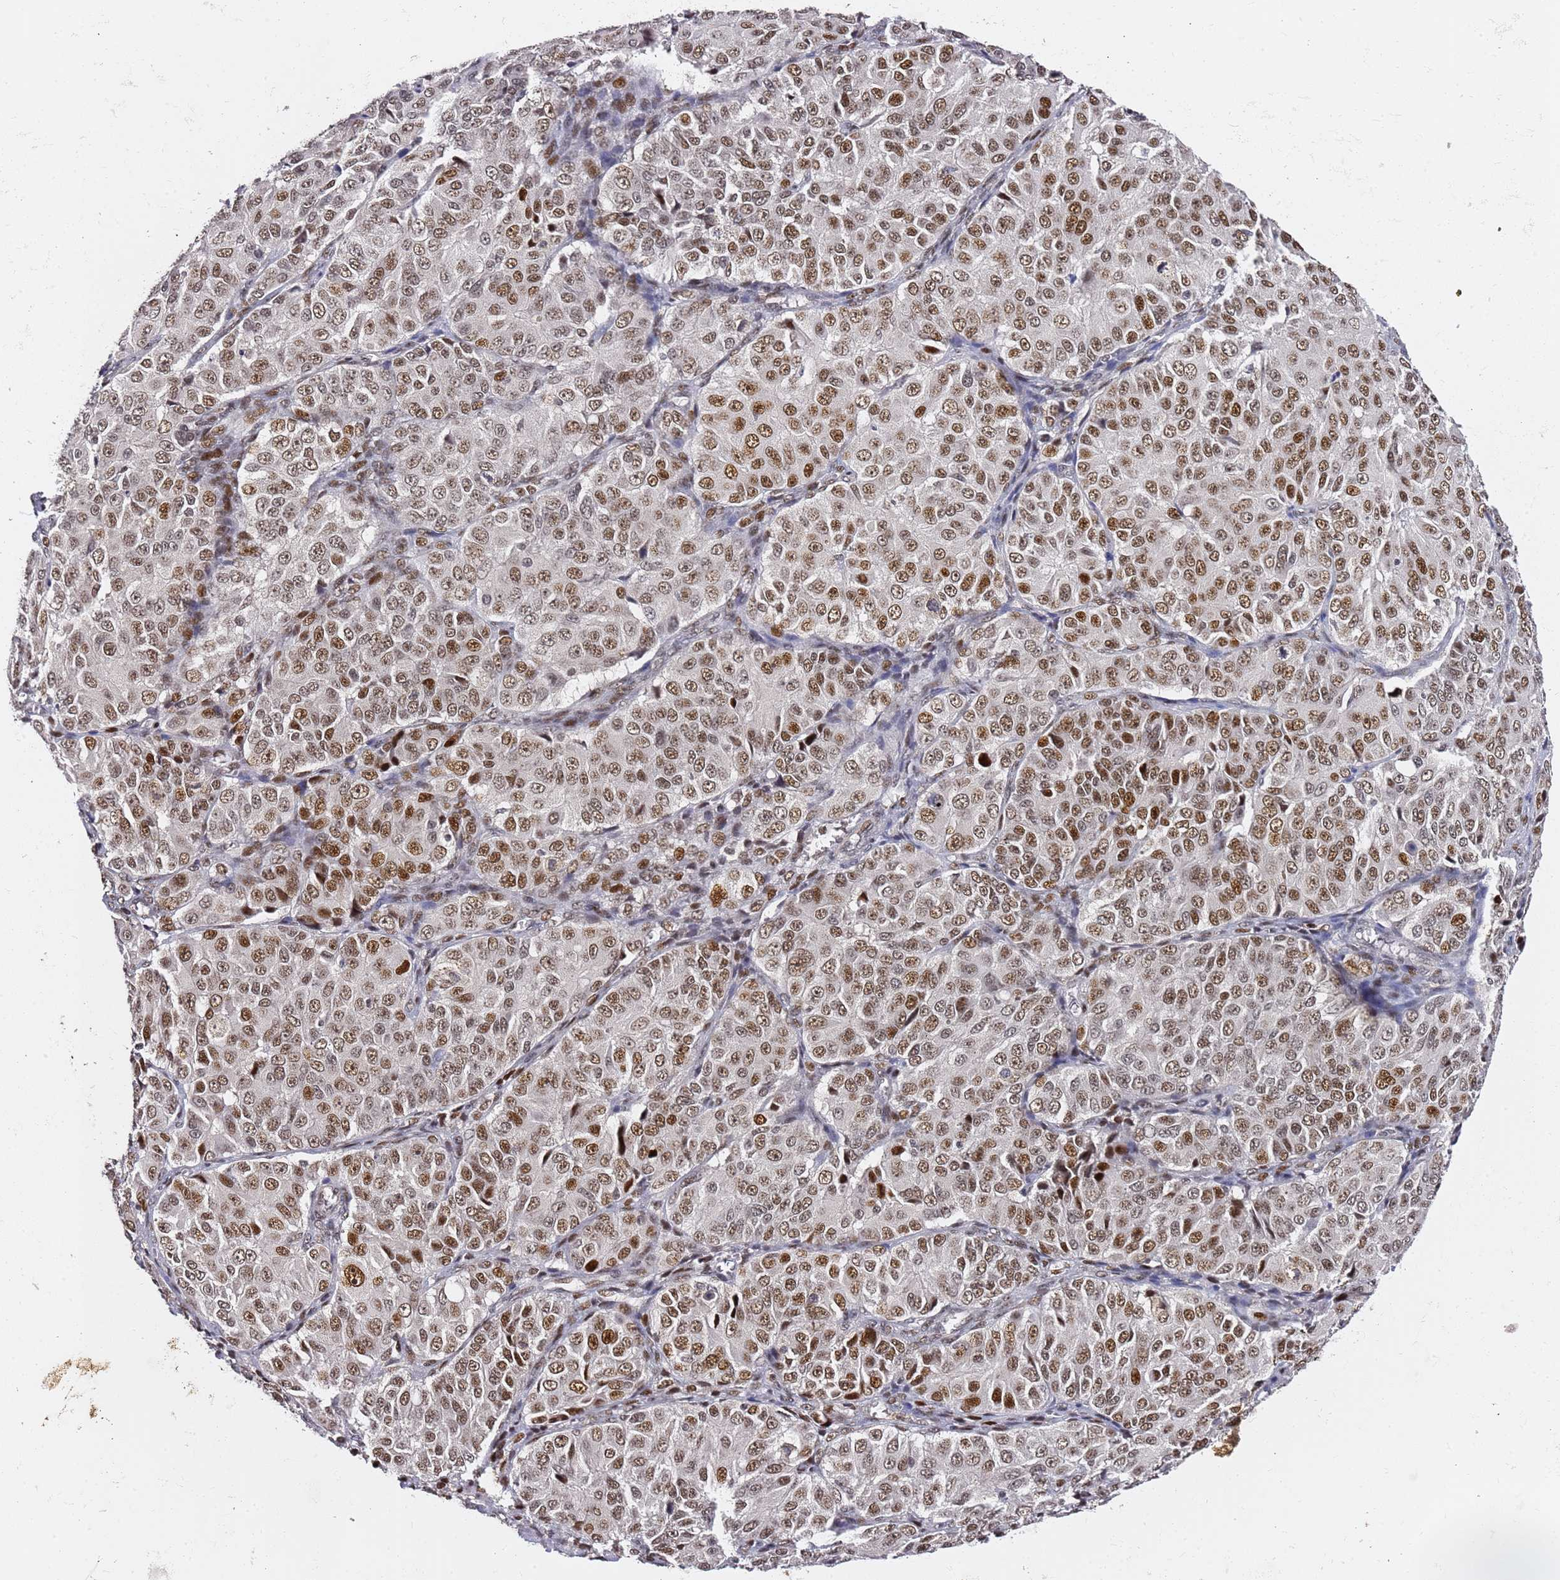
{"staining": {"intensity": "moderate", "quantity": ">75%", "location": "nuclear"}, "tissue": "ovarian cancer", "cell_type": "Tumor cells", "image_type": "cancer", "snomed": [{"axis": "morphology", "description": "Carcinoma, endometroid"}, {"axis": "topography", "description": "Ovary"}], "caption": "Immunohistochemistry (IHC) (DAB (3,3'-diaminobenzidine)) staining of ovarian cancer exhibits moderate nuclear protein positivity in about >75% of tumor cells.", "gene": "FCF1", "patient": {"sex": "female", "age": 51}}